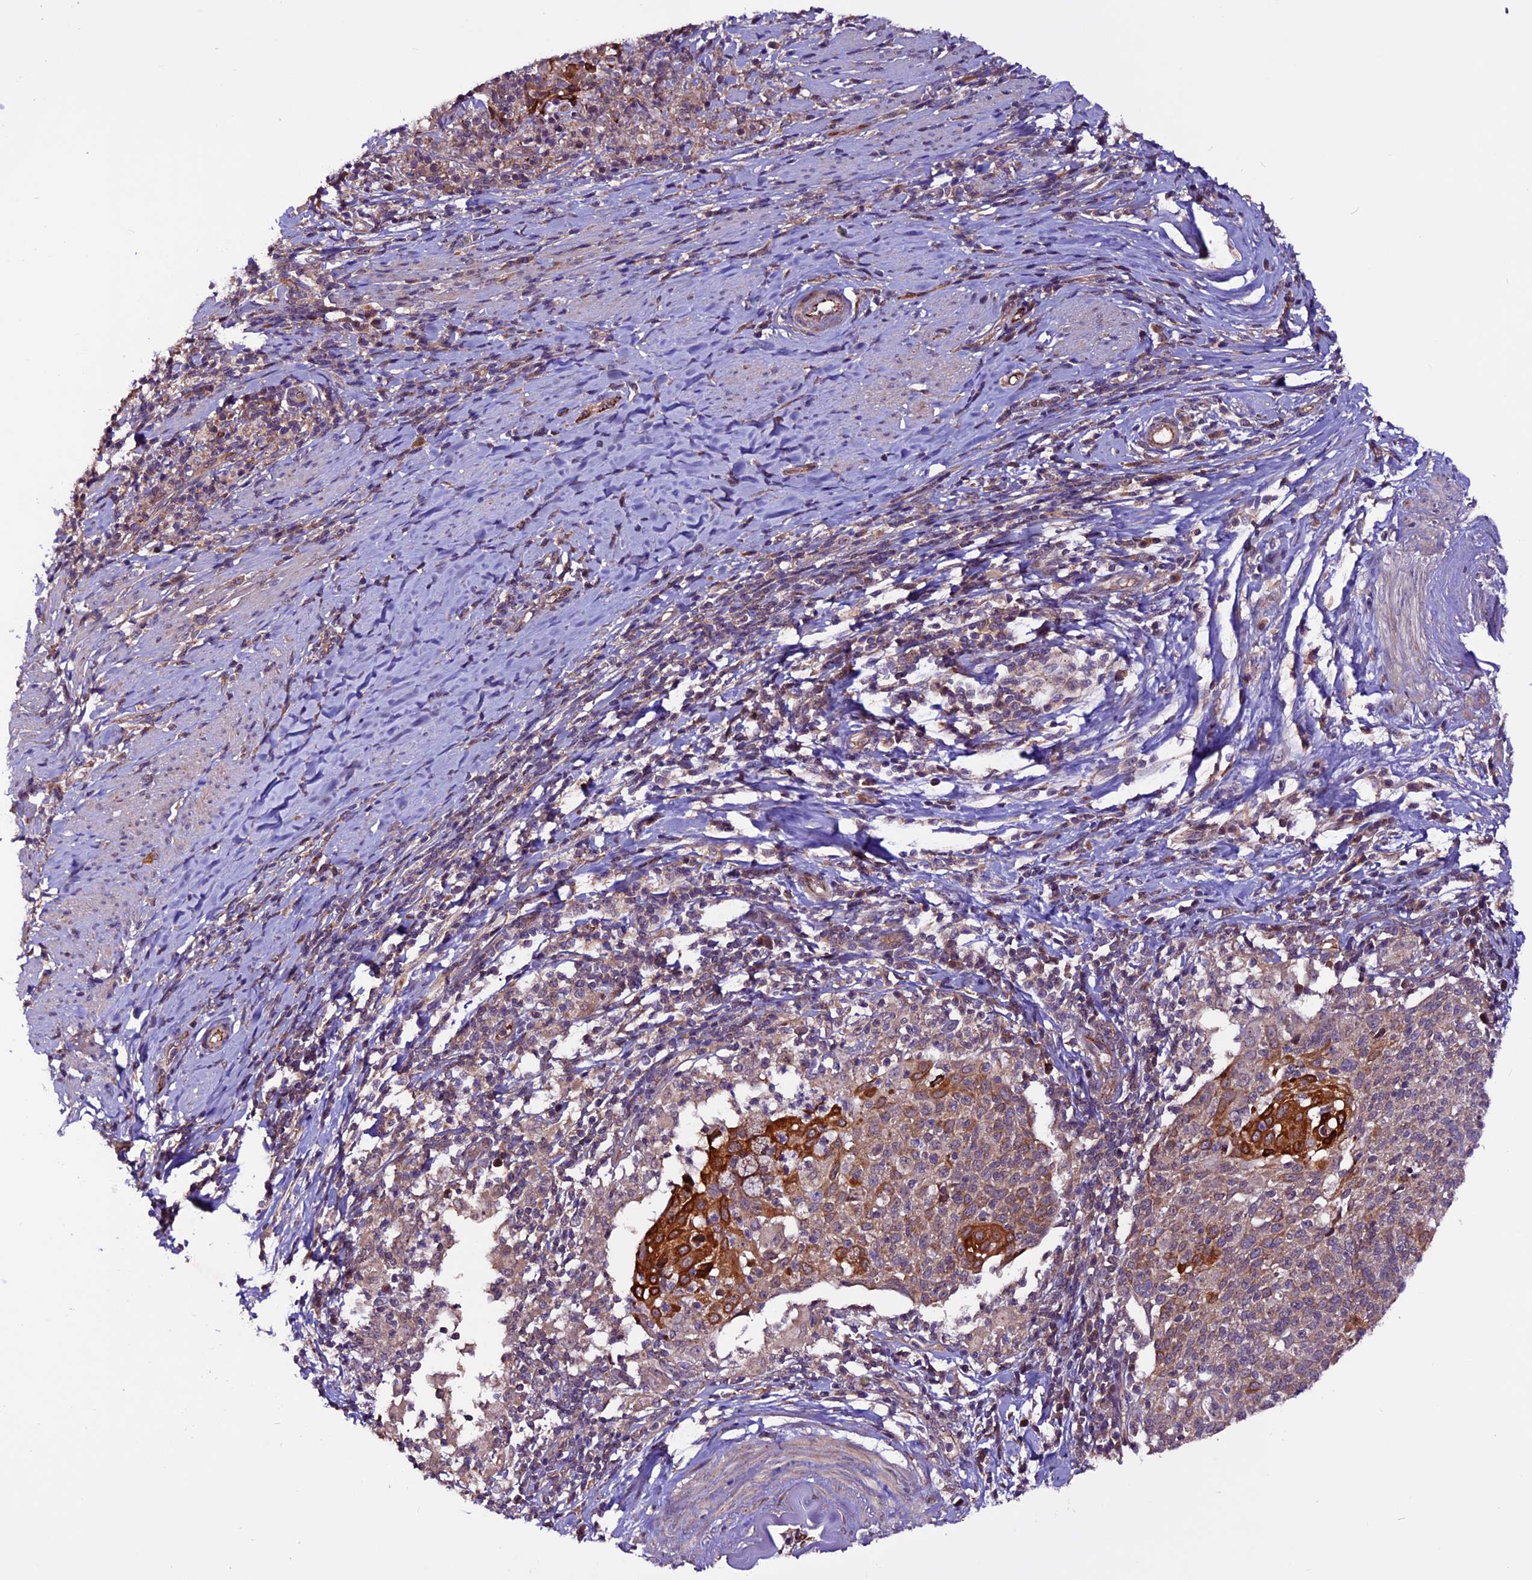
{"staining": {"intensity": "strong", "quantity": "<25%", "location": "cytoplasmic/membranous"}, "tissue": "cervical cancer", "cell_type": "Tumor cells", "image_type": "cancer", "snomed": [{"axis": "morphology", "description": "Squamous cell carcinoma, NOS"}, {"axis": "topography", "description": "Cervix"}], "caption": "High-magnification brightfield microscopy of cervical squamous cell carcinoma stained with DAB (brown) and counterstained with hematoxylin (blue). tumor cells exhibit strong cytoplasmic/membranous expression is identified in approximately<25% of cells.", "gene": "RINL", "patient": {"sex": "female", "age": 52}}